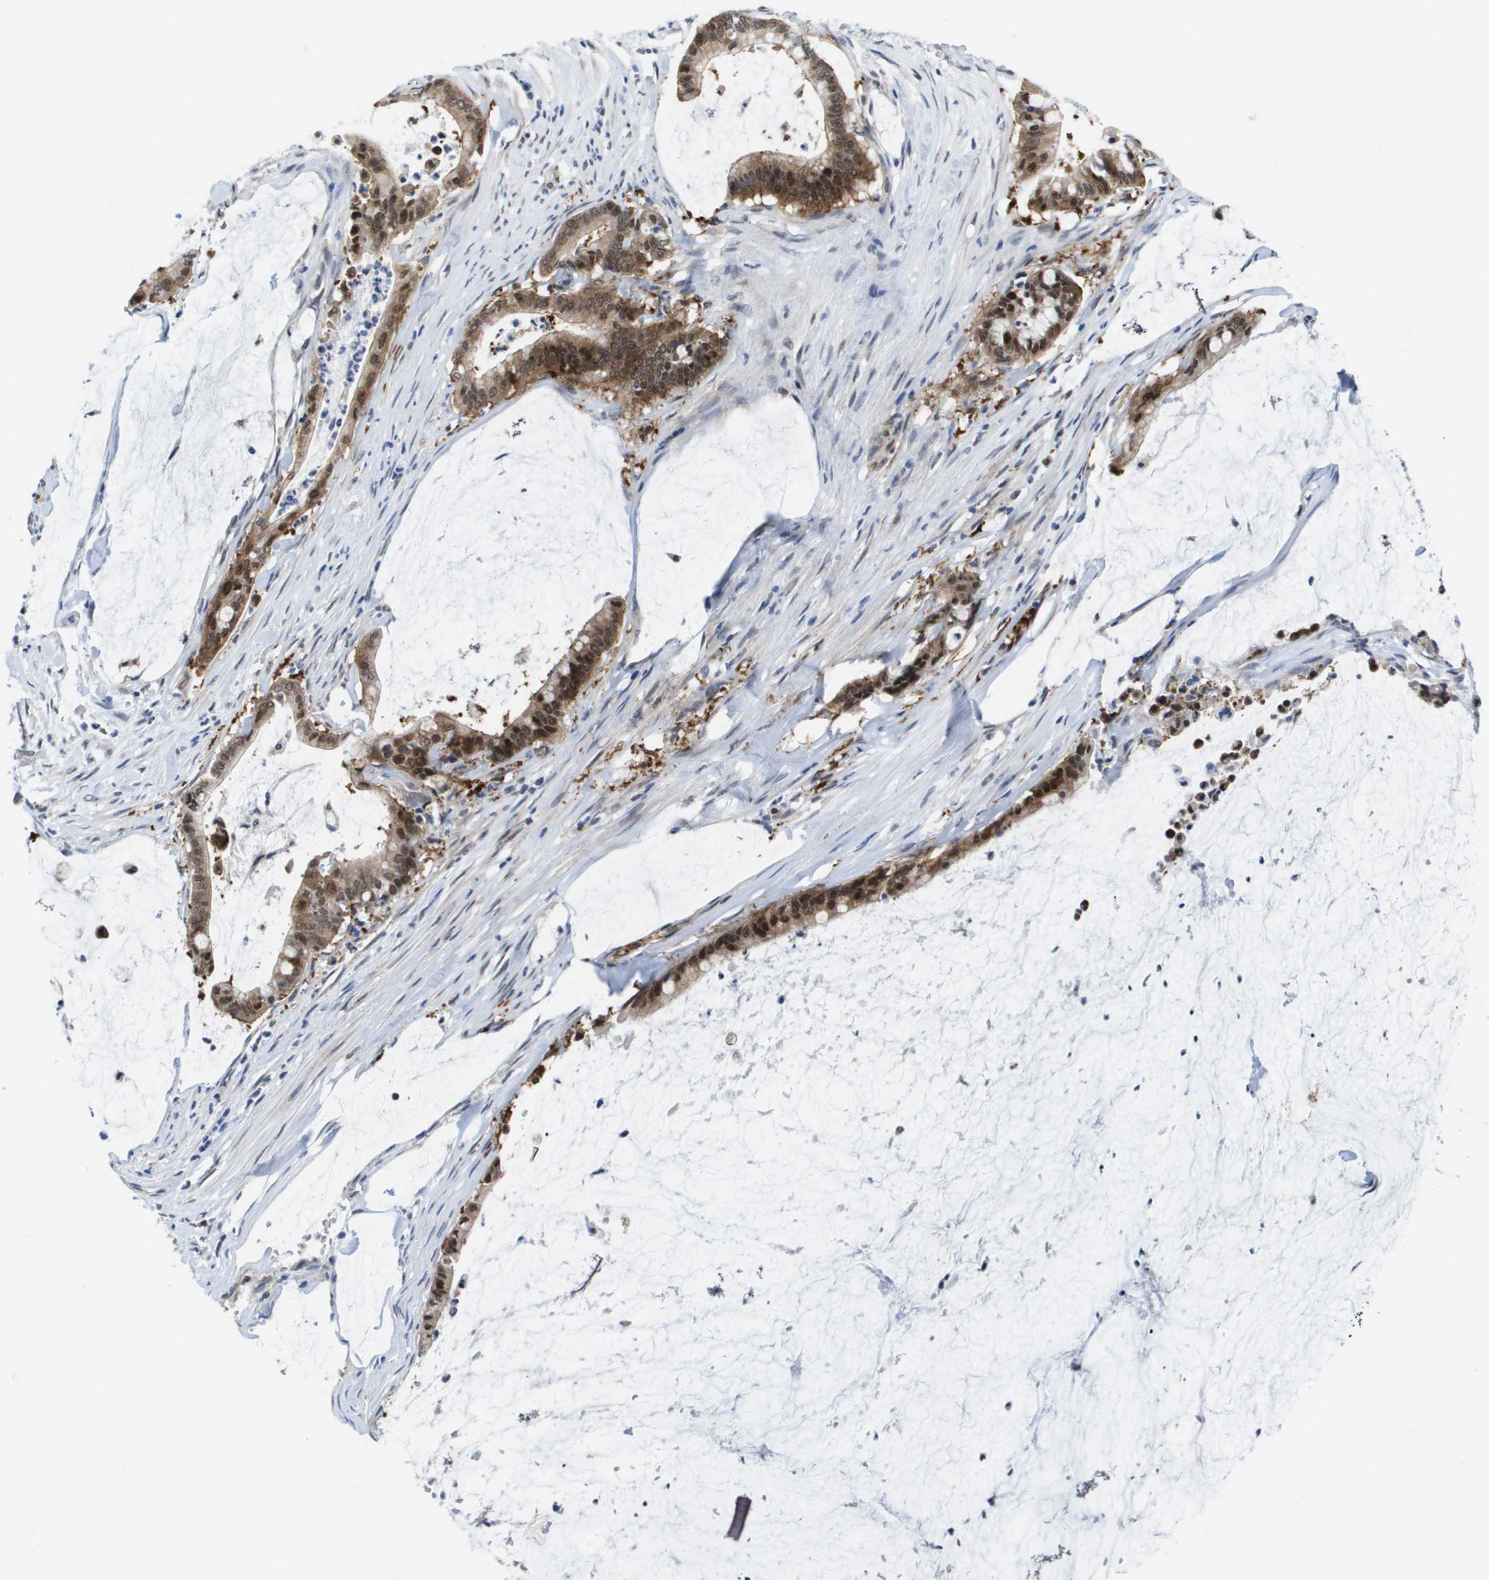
{"staining": {"intensity": "strong", "quantity": ">75%", "location": "cytoplasmic/membranous,nuclear"}, "tissue": "pancreatic cancer", "cell_type": "Tumor cells", "image_type": "cancer", "snomed": [{"axis": "morphology", "description": "Adenocarcinoma, NOS"}, {"axis": "topography", "description": "Pancreas"}], "caption": "A brown stain shows strong cytoplasmic/membranous and nuclear expression of a protein in pancreatic cancer tumor cells. (IHC, brightfield microscopy, high magnification).", "gene": "FKBP4", "patient": {"sex": "male", "age": 41}}